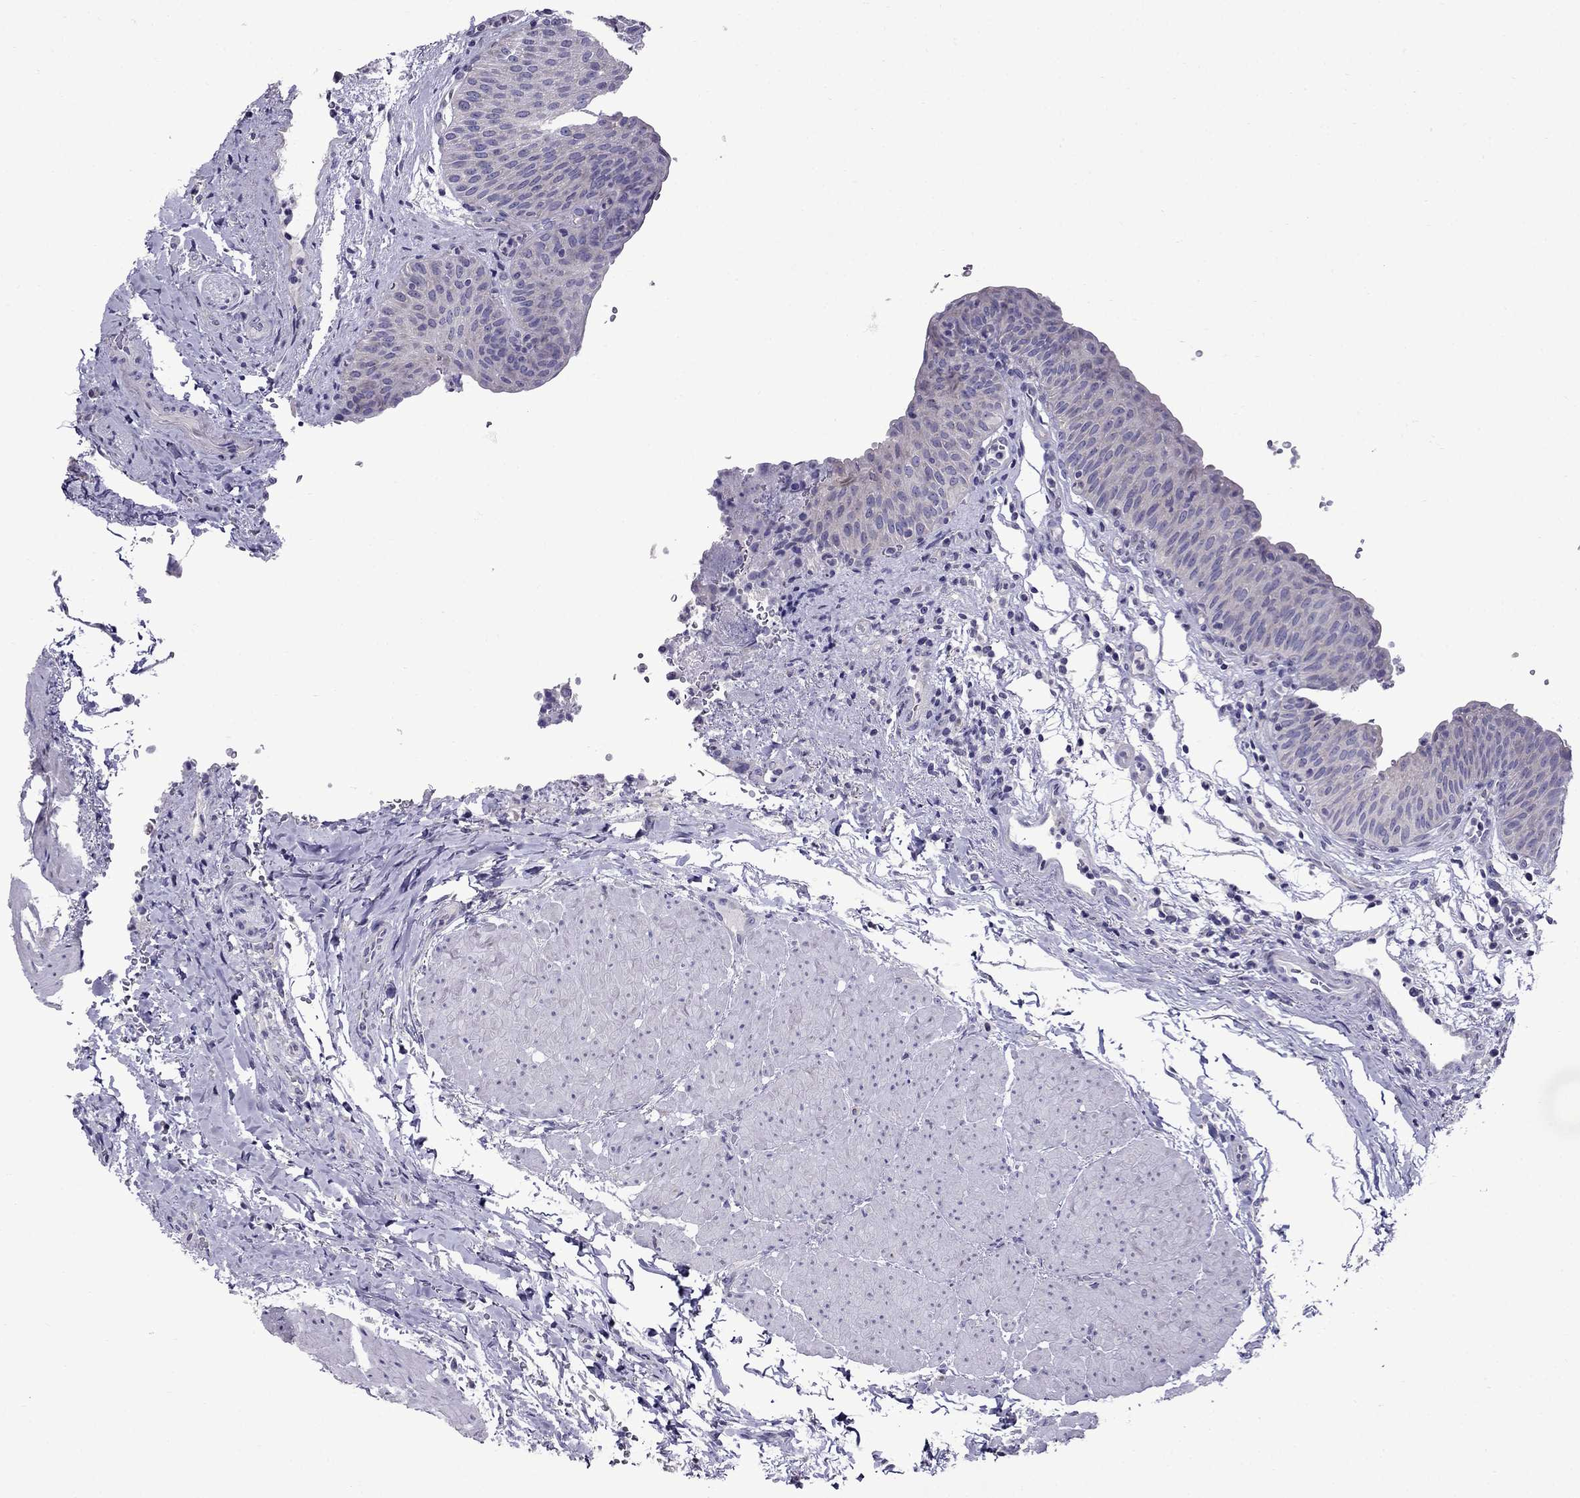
{"staining": {"intensity": "negative", "quantity": "none", "location": "none"}, "tissue": "urinary bladder", "cell_type": "Urothelial cells", "image_type": "normal", "snomed": [{"axis": "morphology", "description": "Normal tissue, NOS"}, {"axis": "topography", "description": "Urinary bladder"}], "caption": "This is an immunohistochemistry micrograph of unremarkable human urinary bladder. There is no positivity in urothelial cells.", "gene": "OXCT2", "patient": {"sex": "male", "age": 66}}